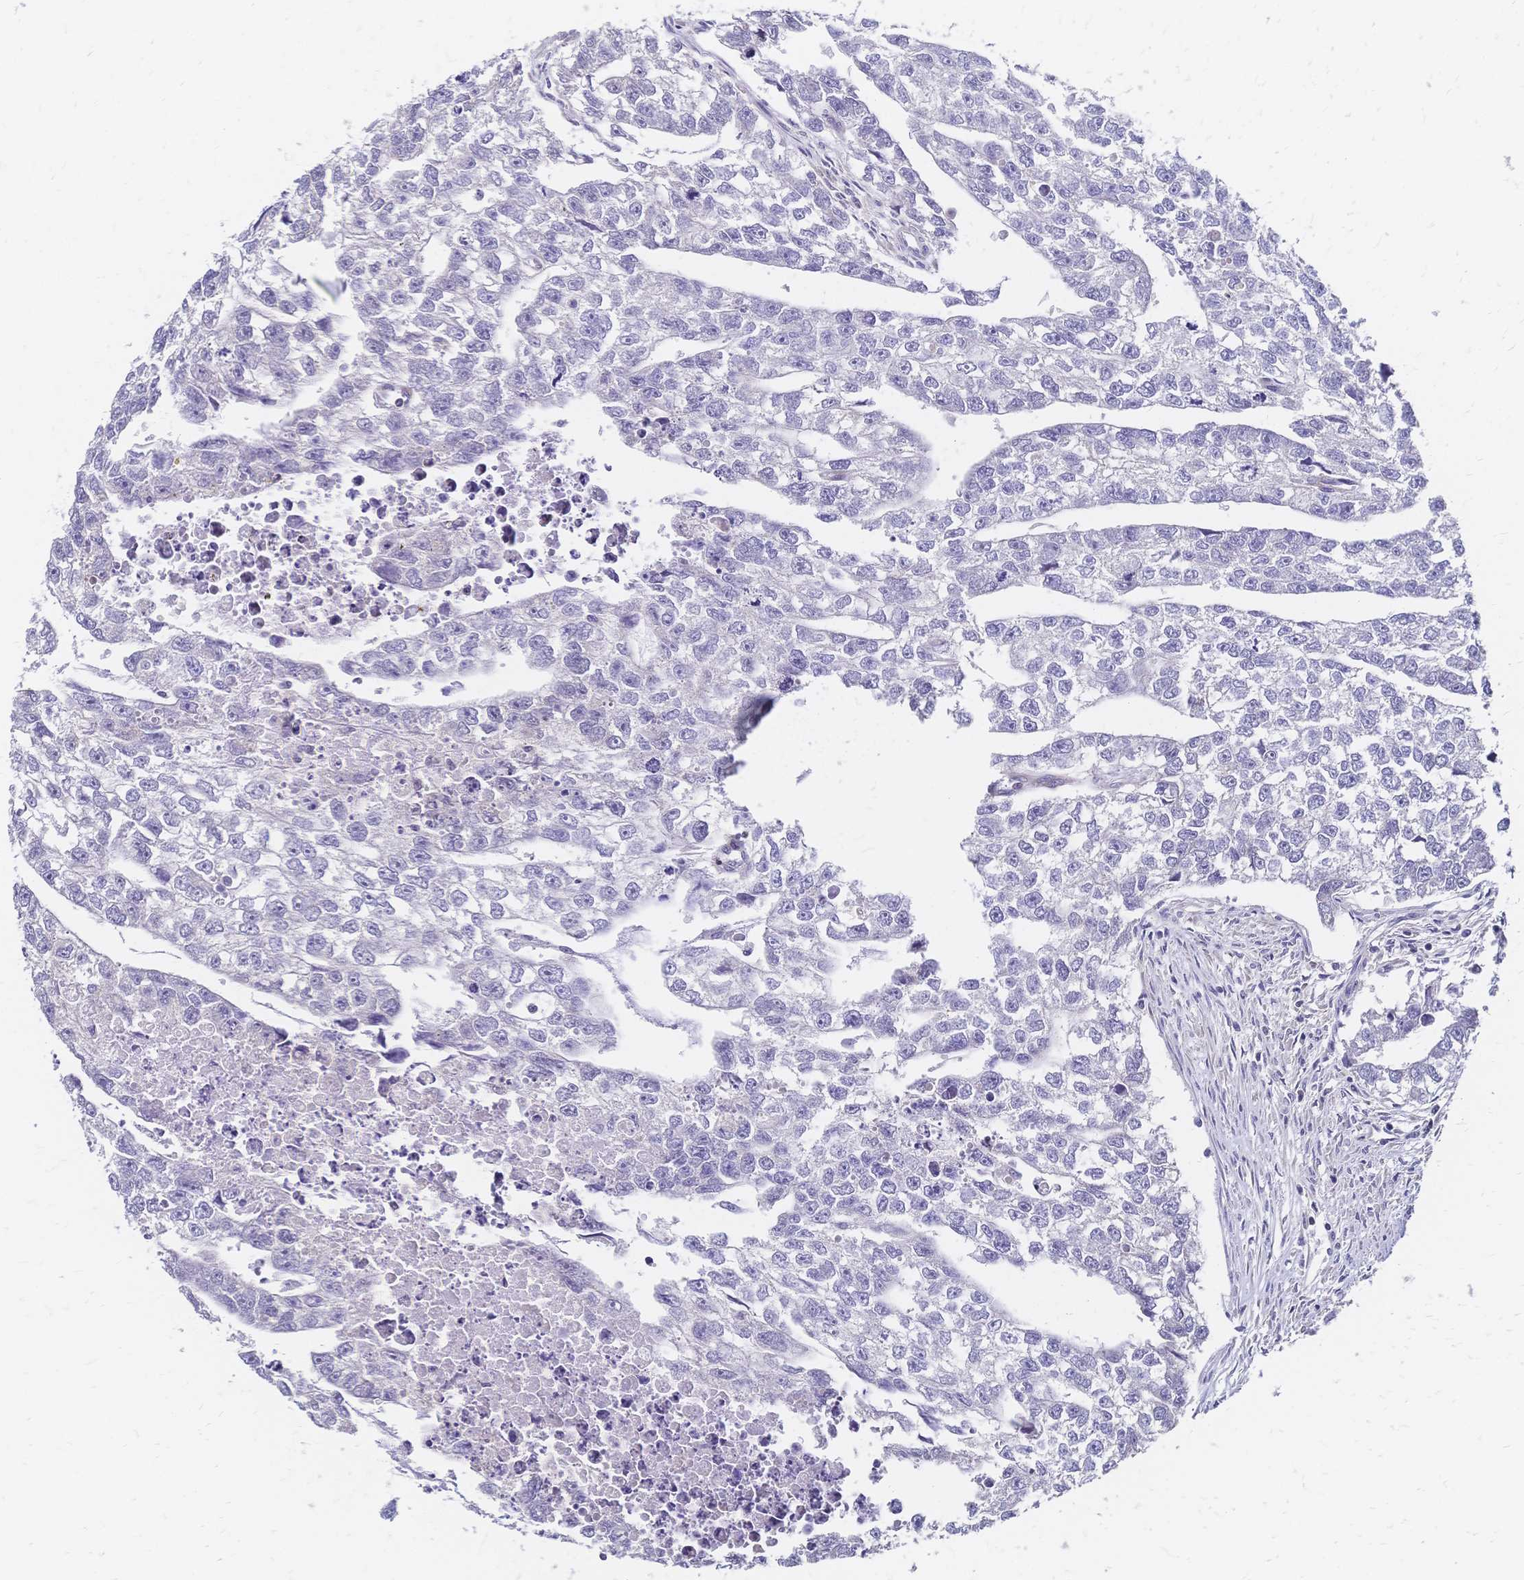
{"staining": {"intensity": "negative", "quantity": "none", "location": "none"}, "tissue": "testis cancer", "cell_type": "Tumor cells", "image_type": "cancer", "snomed": [{"axis": "morphology", "description": "Carcinoma, Embryonal, NOS"}, {"axis": "morphology", "description": "Teratoma, malignant, NOS"}, {"axis": "topography", "description": "Testis"}], "caption": "DAB (3,3'-diaminobenzidine) immunohistochemical staining of testis cancer shows no significant staining in tumor cells.", "gene": "CBX7", "patient": {"sex": "male", "age": 44}}